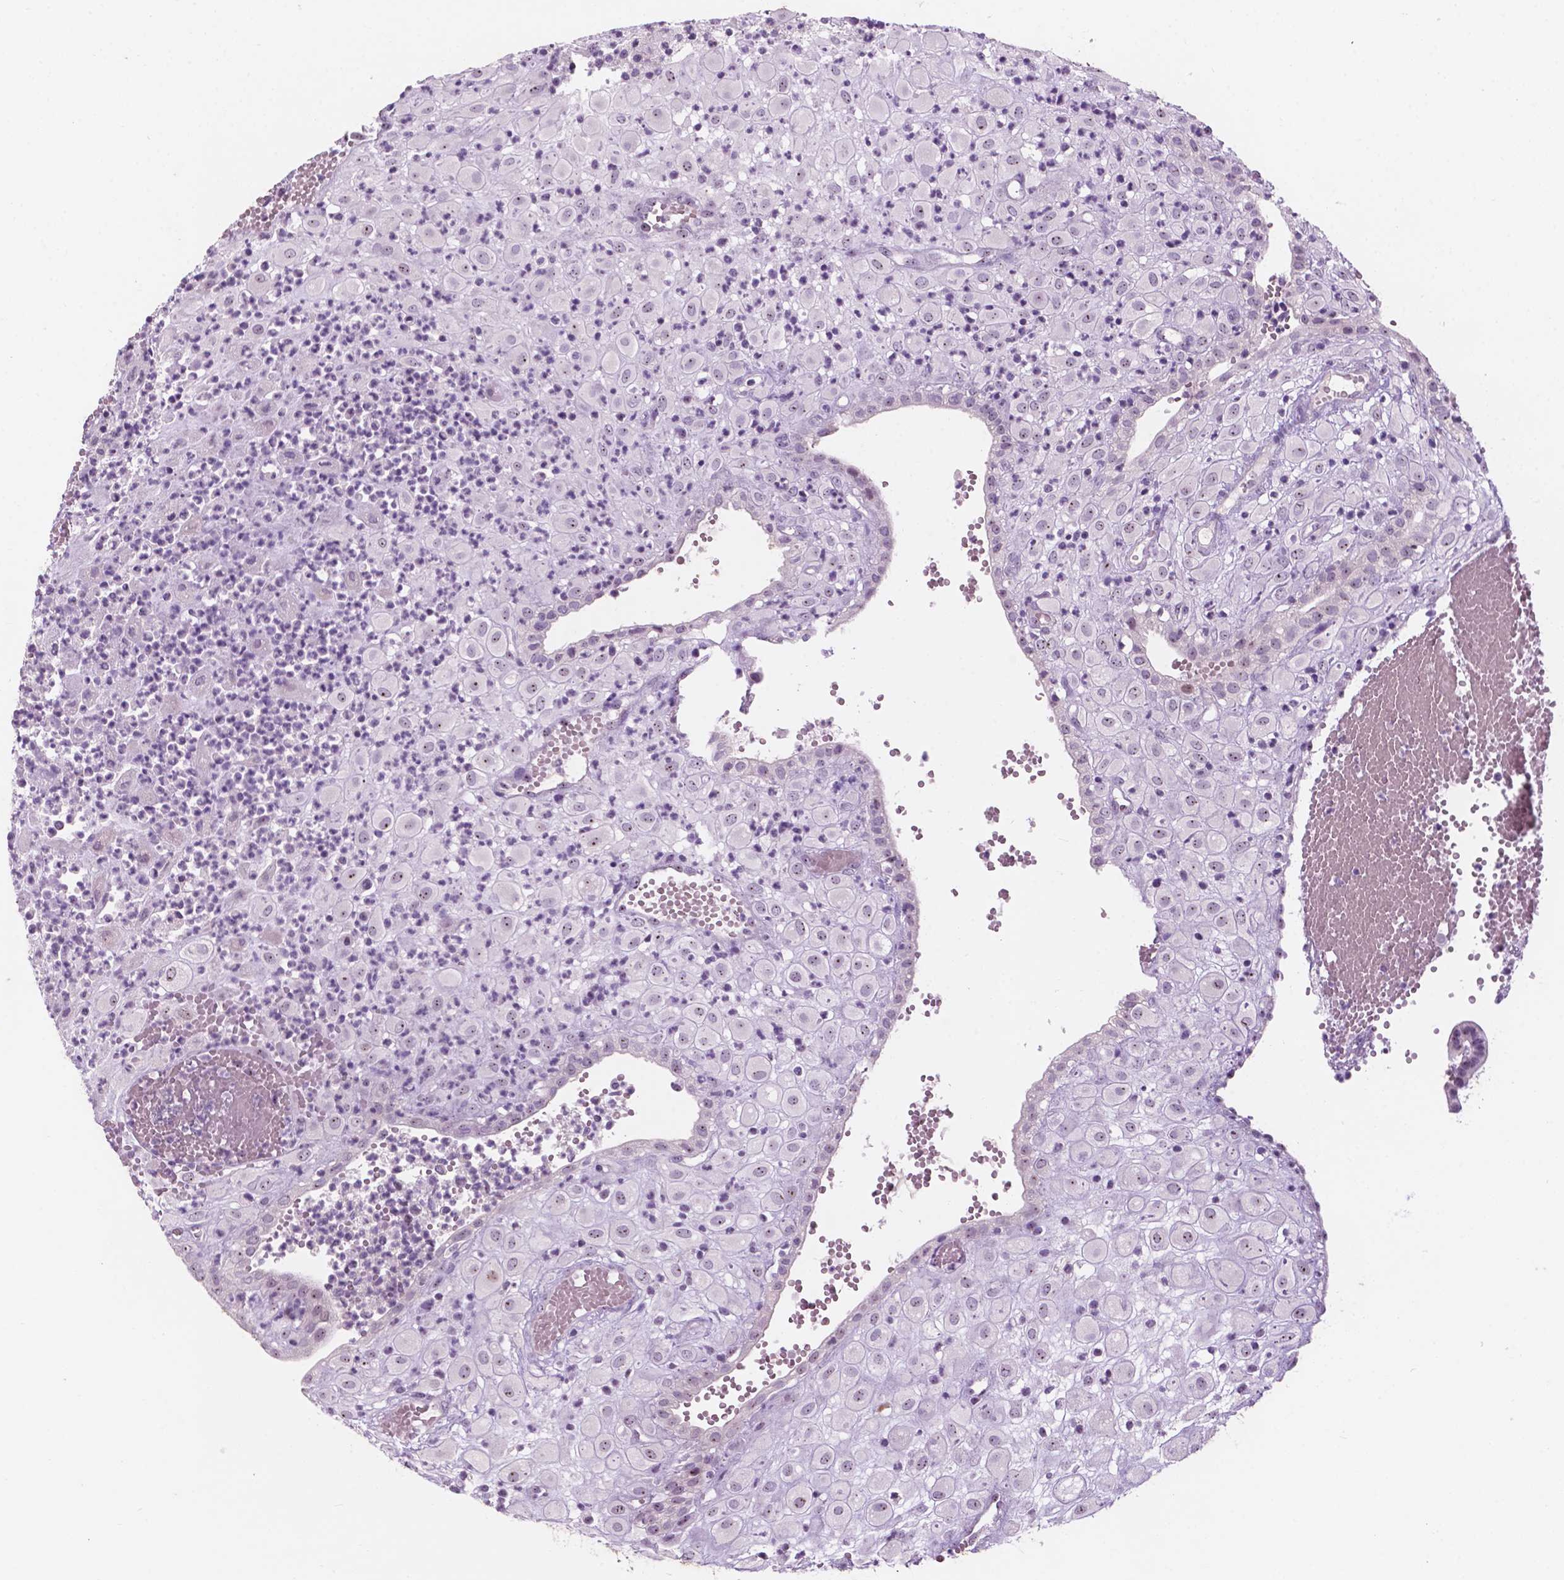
{"staining": {"intensity": "weak", "quantity": "<25%", "location": "nuclear"}, "tissue": "placenta", "cell_type": "Decidual cells", "image_type": "normal", "snomed": [{"axis": "morphology", "description": "Normal tissue, NOS"}, {"axis": "topography", "description": "Placenta"}], "caption": "Decidual cells are negative for brown protein staining in unremarkable placenta. (DAB immunohistochemistry, high magnification).", "gene": "ZNF853", "patient": {"sex": "female", "age": 24}}